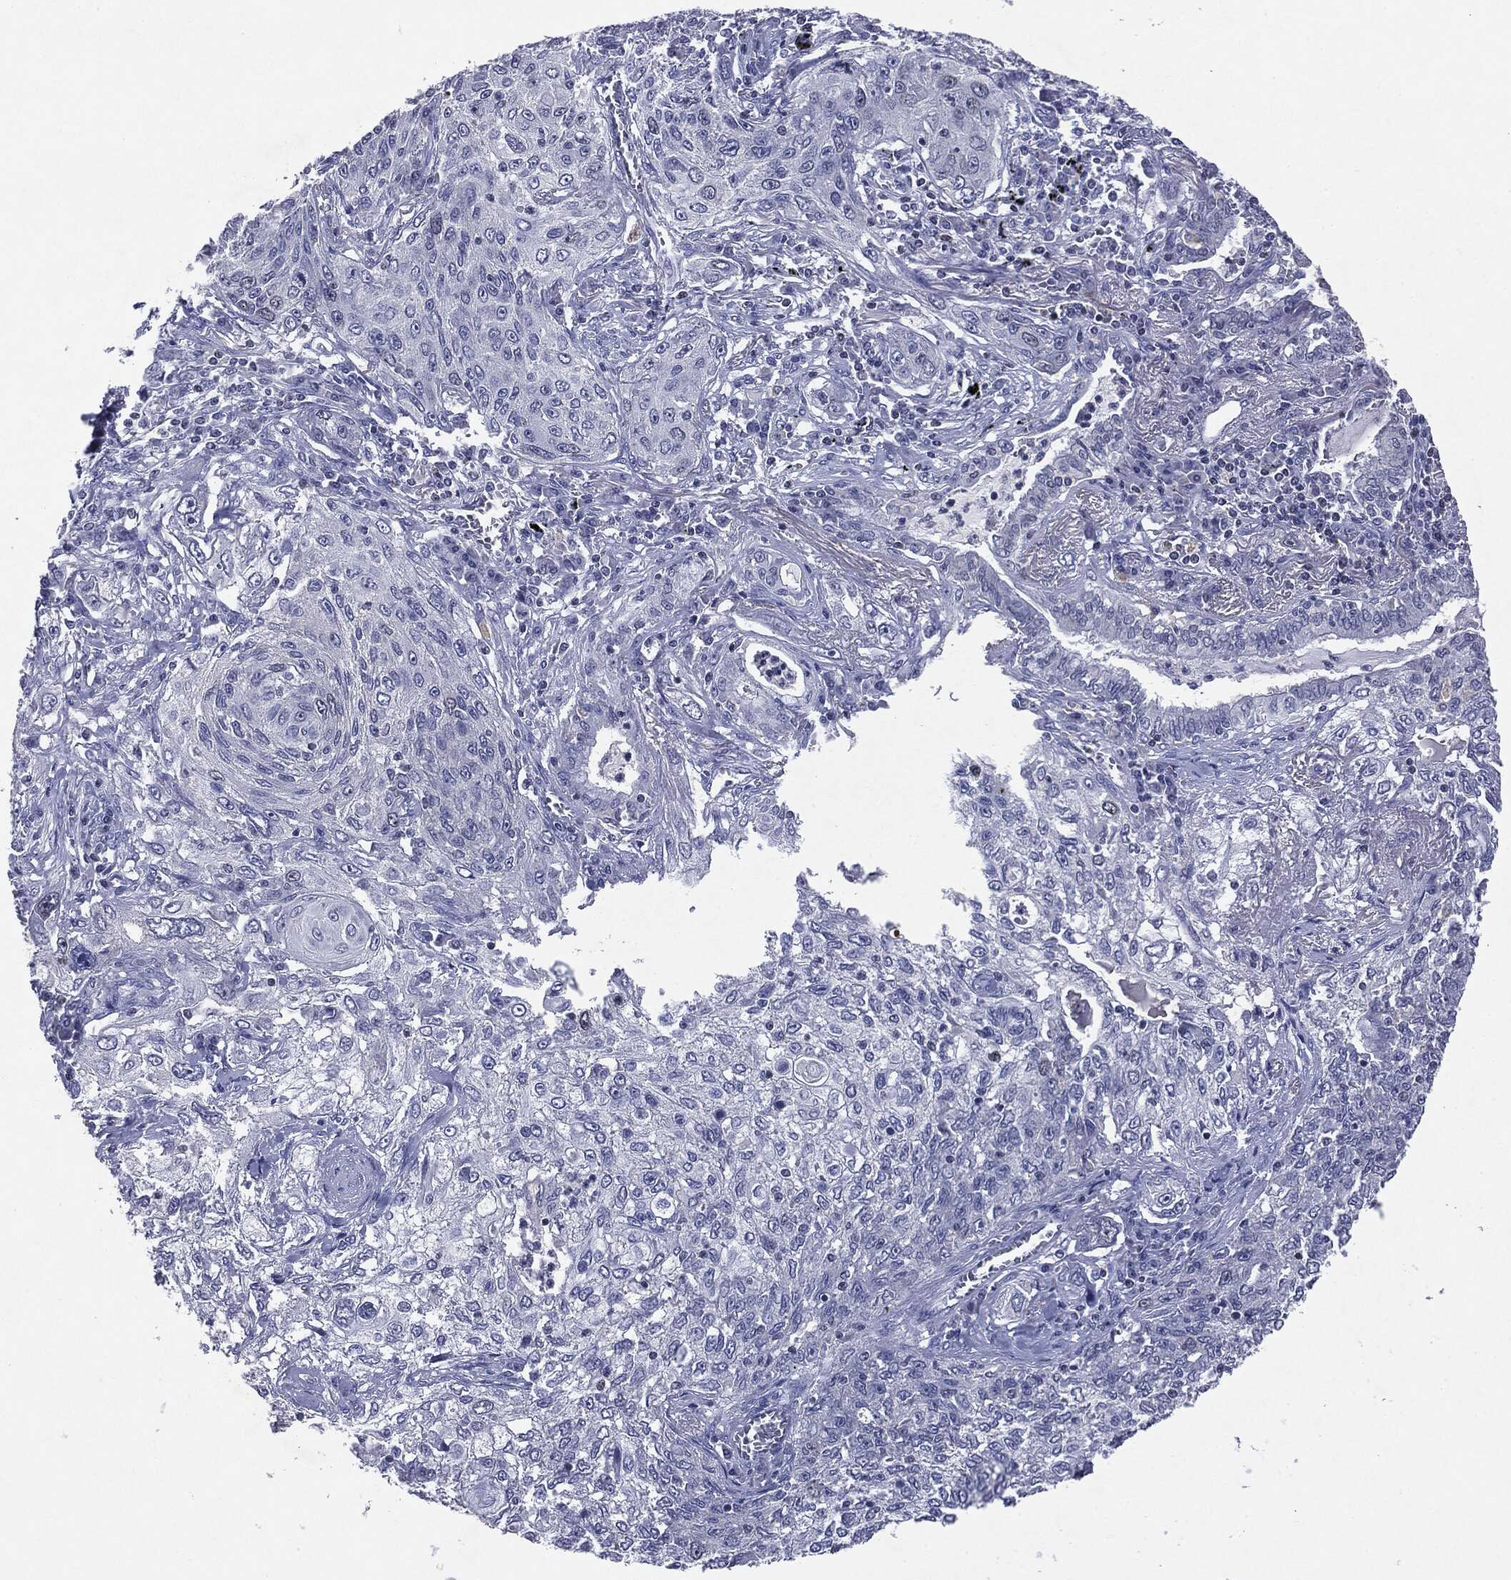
{"staining": {"intensity": "negative", "quantity": "none", "location": "none"}, "tissue": "lung cancer", "cell_type": "Tumor cells", "image_type": "cancer", "snomed": [{"axis": "morphology", "description": "Squamous cell carcinoma, NOS"}, {"axis": "topography", "description": "Lung"}], "caption": "This is an IHC photomicrograph of human lung cancer. There is no staining in tumor cells.", "gene": "KIF2C", "patient": {"sex": "female", "age": 69}}